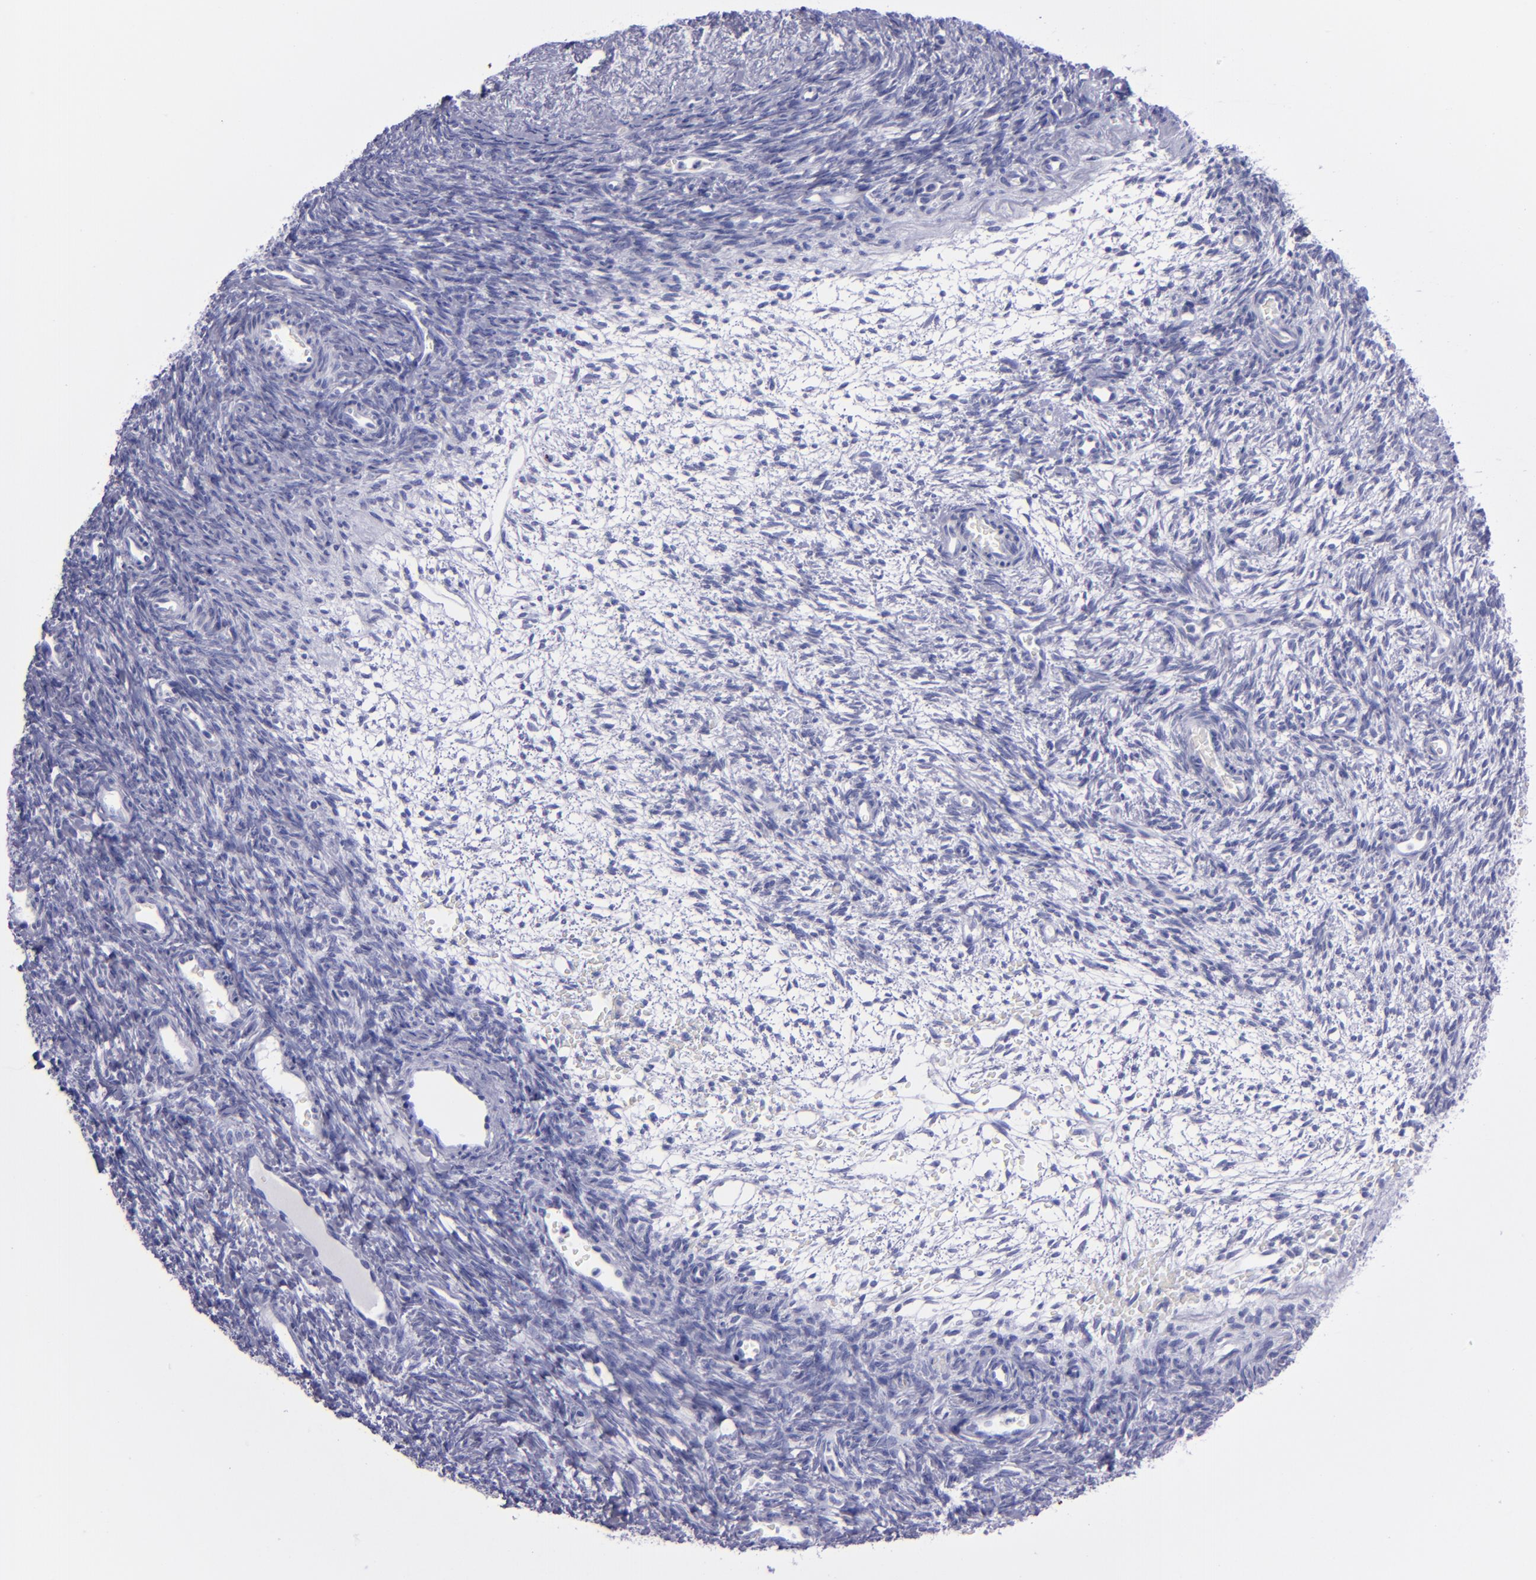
{"staining": {"intensity": "negative", "quantity": "none", "location": "none"}, "tissue": "ovary", "cell_type": "Follicle cells", "image_type": "normal", "snomed": [{"axis": "morphology", "description": "Normal tissue, NOS"}, {"axis": "topography", "description": "Ovary"}], "caption": "This is a micrograph of IHC staining of unremarkable ovary, which shows no positivity in follicle cells. (DAB (3,3'-diaminobenzidine) IHC with hematoxylin counter stain).", "gene": "TOP2A", "patient": {"sex": "female", "age": 39}}